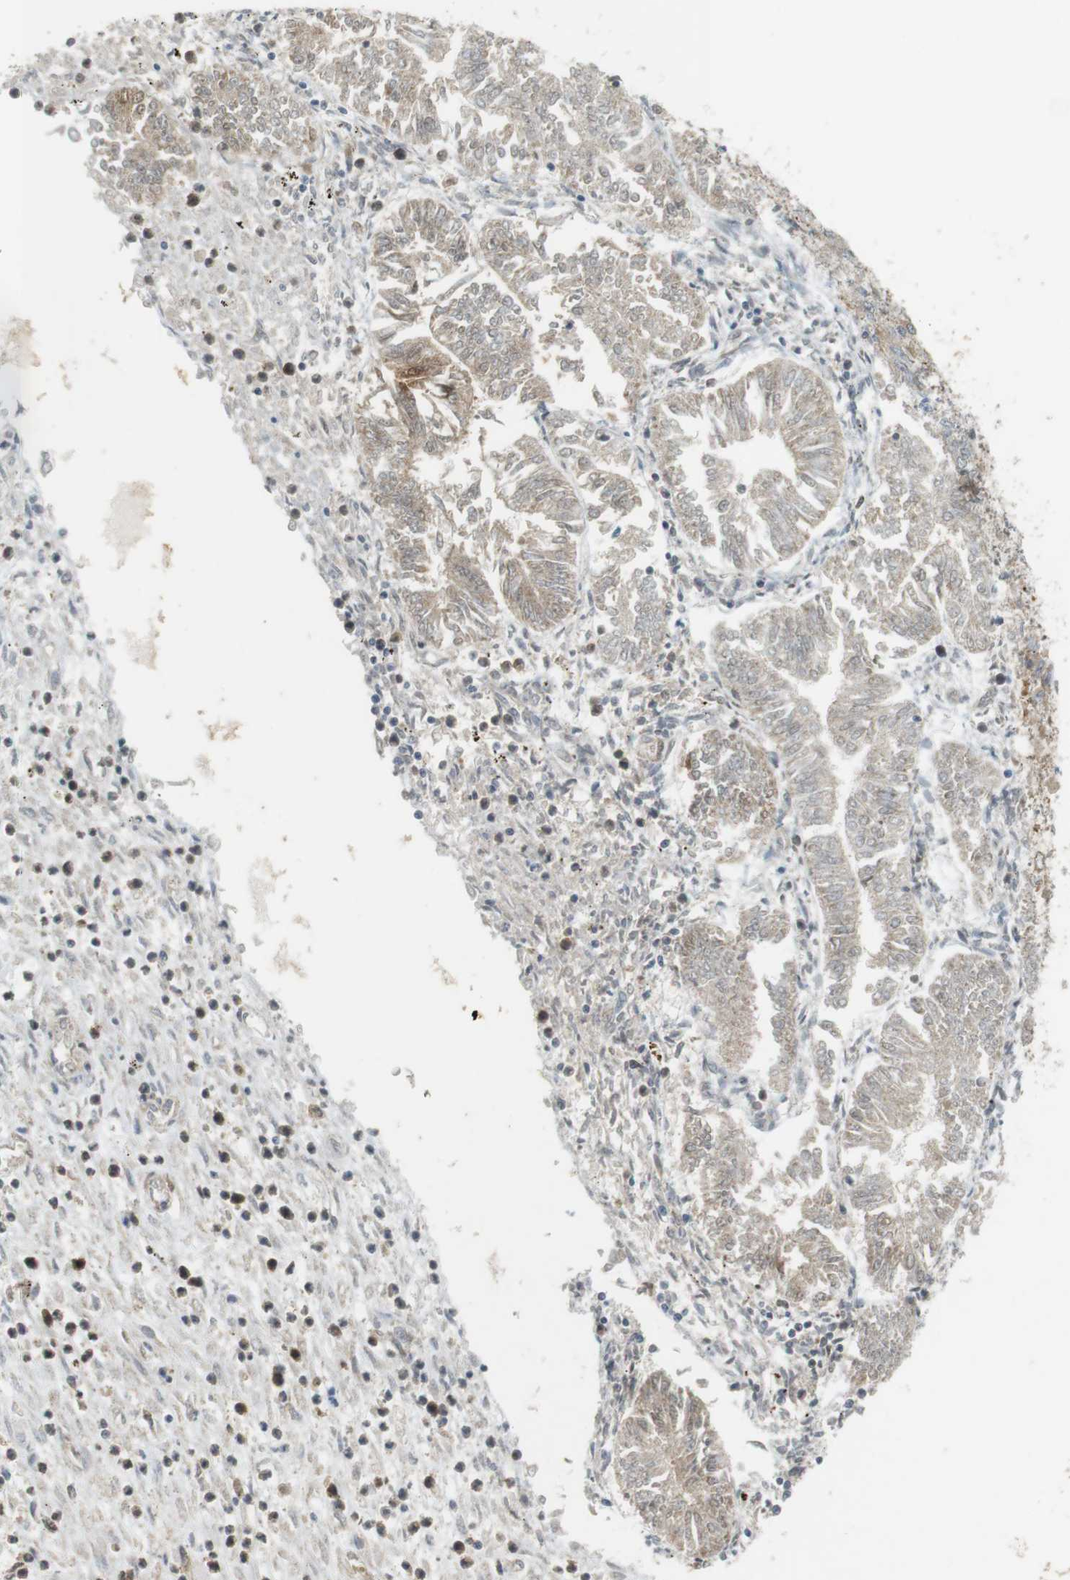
{"staining": {"intensity": "weak", "quantity": "25%-75%", "location": "cytoplasmic/membranous"}, "tissue": "endometrial cancer", "cell_type": "Tumor cells", "image_type": "cancer", "snomed": [{"axis": "morphology", "description": "Adenocarcinoma, NOS"}, {"axis": "topography", "description": "Endometrium"}], "caption": "Endometrial cancer stained with a brown dye shows weak cytoplasmic/membranous positive staining in about 25%-75% of tumor cells.", "gene": "TTK", "patient": {"sex": "female", "age": 53}}